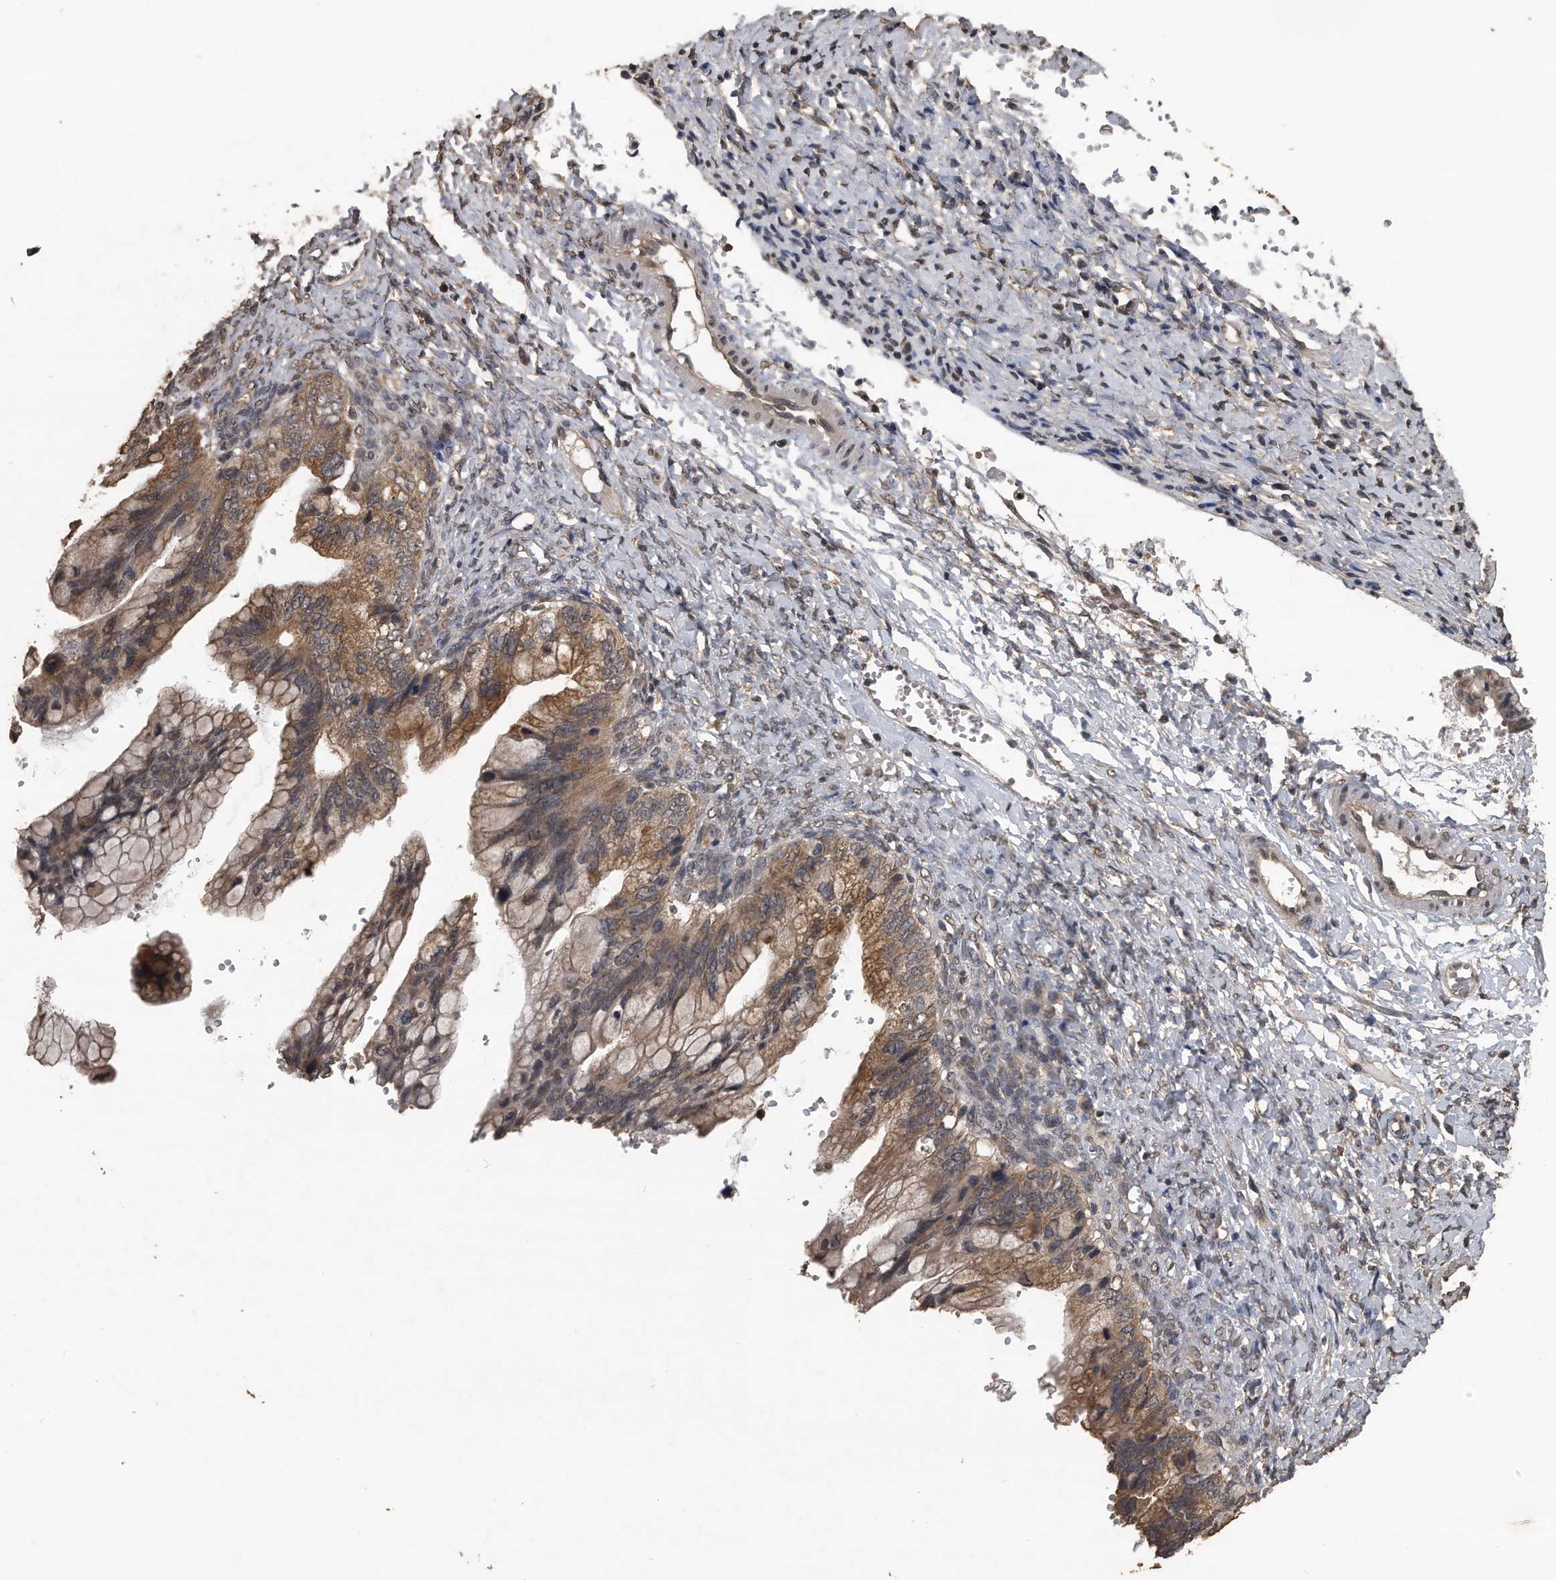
{"staining": {"intensity": "moderate", "quantity": "25%-75%", "location": "cytoplasmic/membranous"}, "tissue": "ovarian cancer", "cell_type": "Tumor cells", "image_type": "cancer", "snomed": [{"axis": "morphology", "description": "Cystadenocarcinoma, mucinous, NOS"}, {"axis": "topography", "description": "Ovary"}], "caption": "Immunohistochemistry (IHC) (DAB) staining of human ovarian cancer demonstrates moderate cytoplasmic/membranous protein expression in approximately 25%-75% of tumor cells. Ihc stains the protein of interest in brown and the nuclei are stained blue.", "gene": "CRYZL1", "patient": {"sex": "female", "age": 36}}